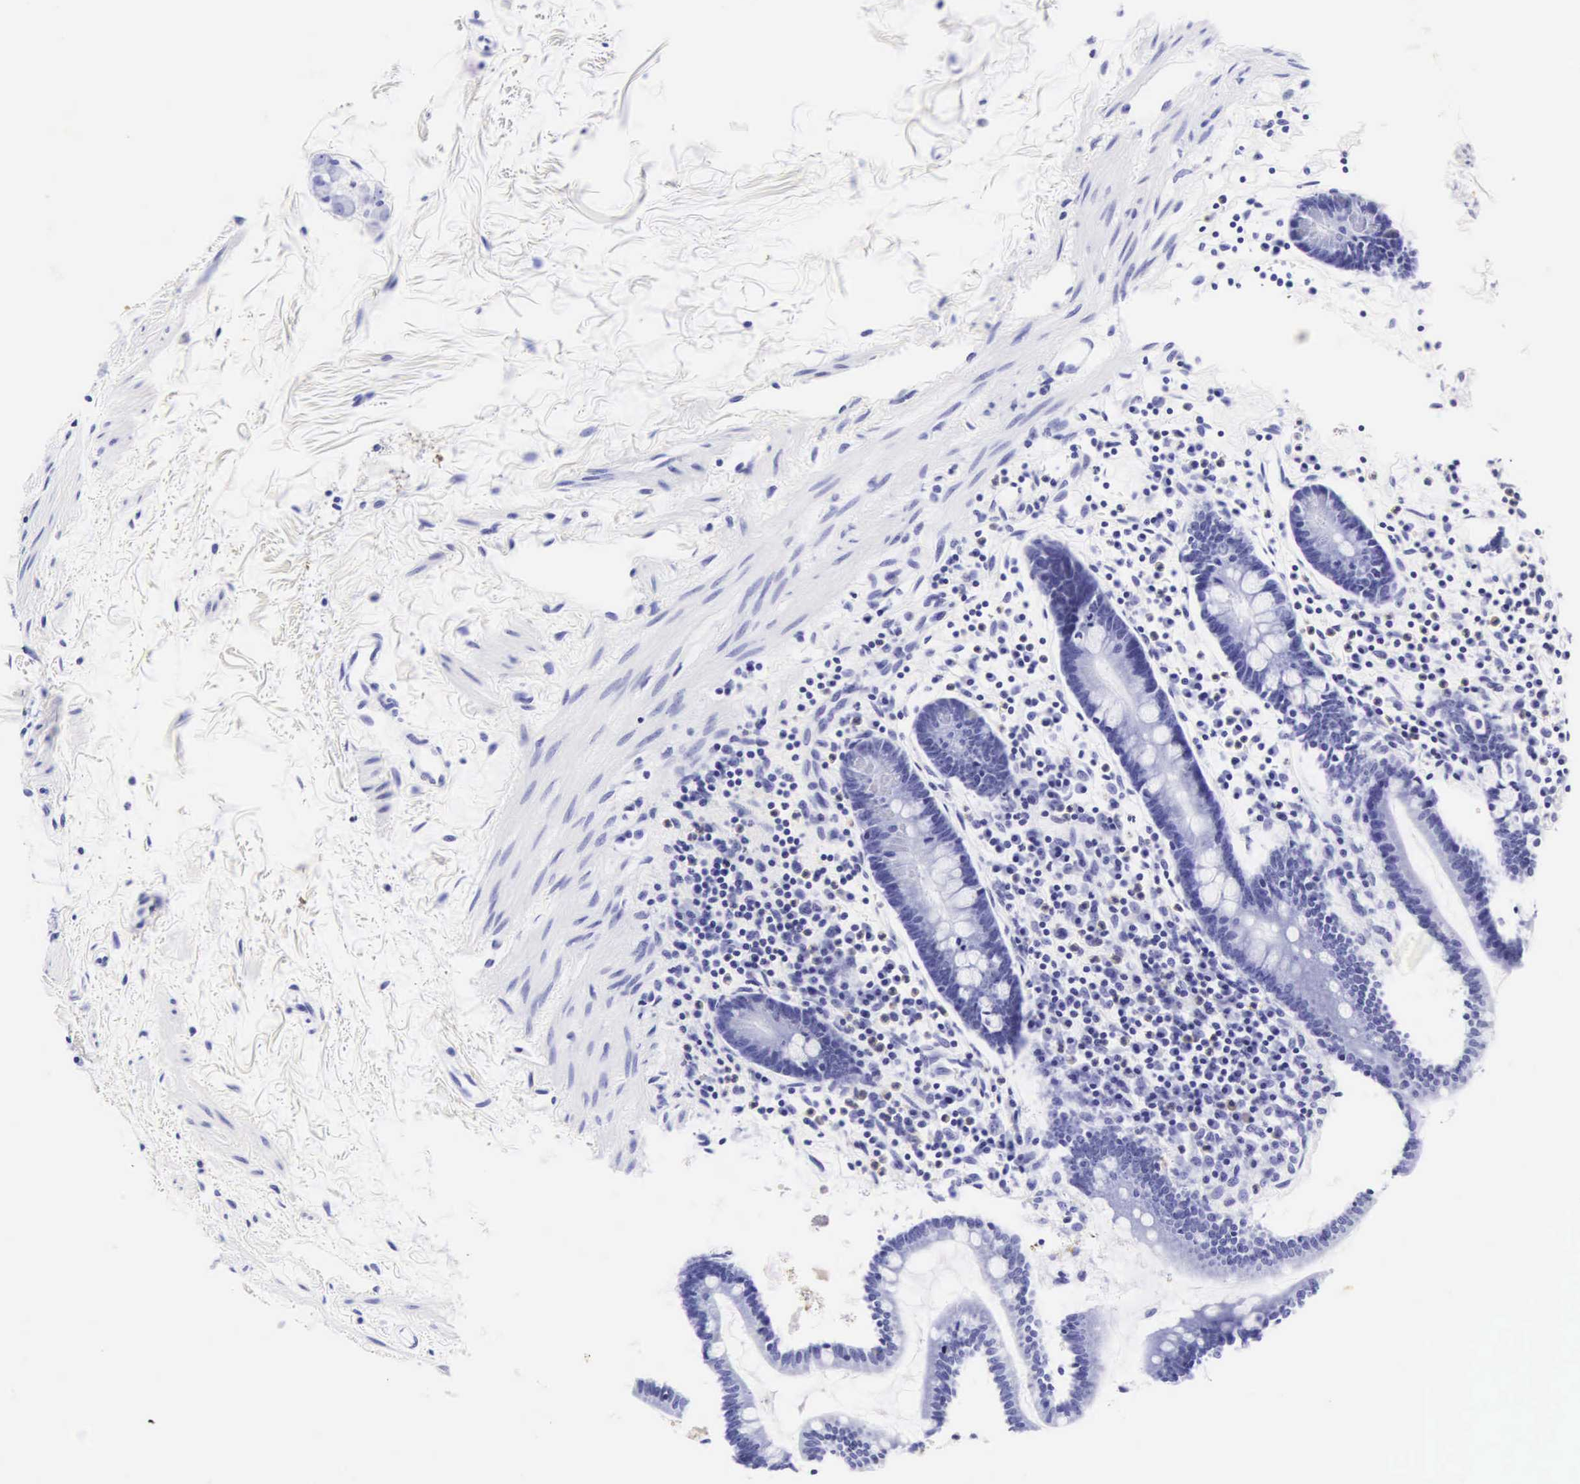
{"staining": {"intensity": "negative", "quantity": "none", "location": "none"}, "tissue": "small intestine", "cell_type": "Glandular cells", "image_type": "normal", "snomed": [{"axis": "morphology", "description": "Normal tissue, NOS"}, {"axis": "topography", "description": "Small intestine"}], "caption": "Small intestine stained for a protein using IHC demonstrates no positivity glandular cells.", "gene": "CD1A", "patient": {"sex": "female", "age": 37}}